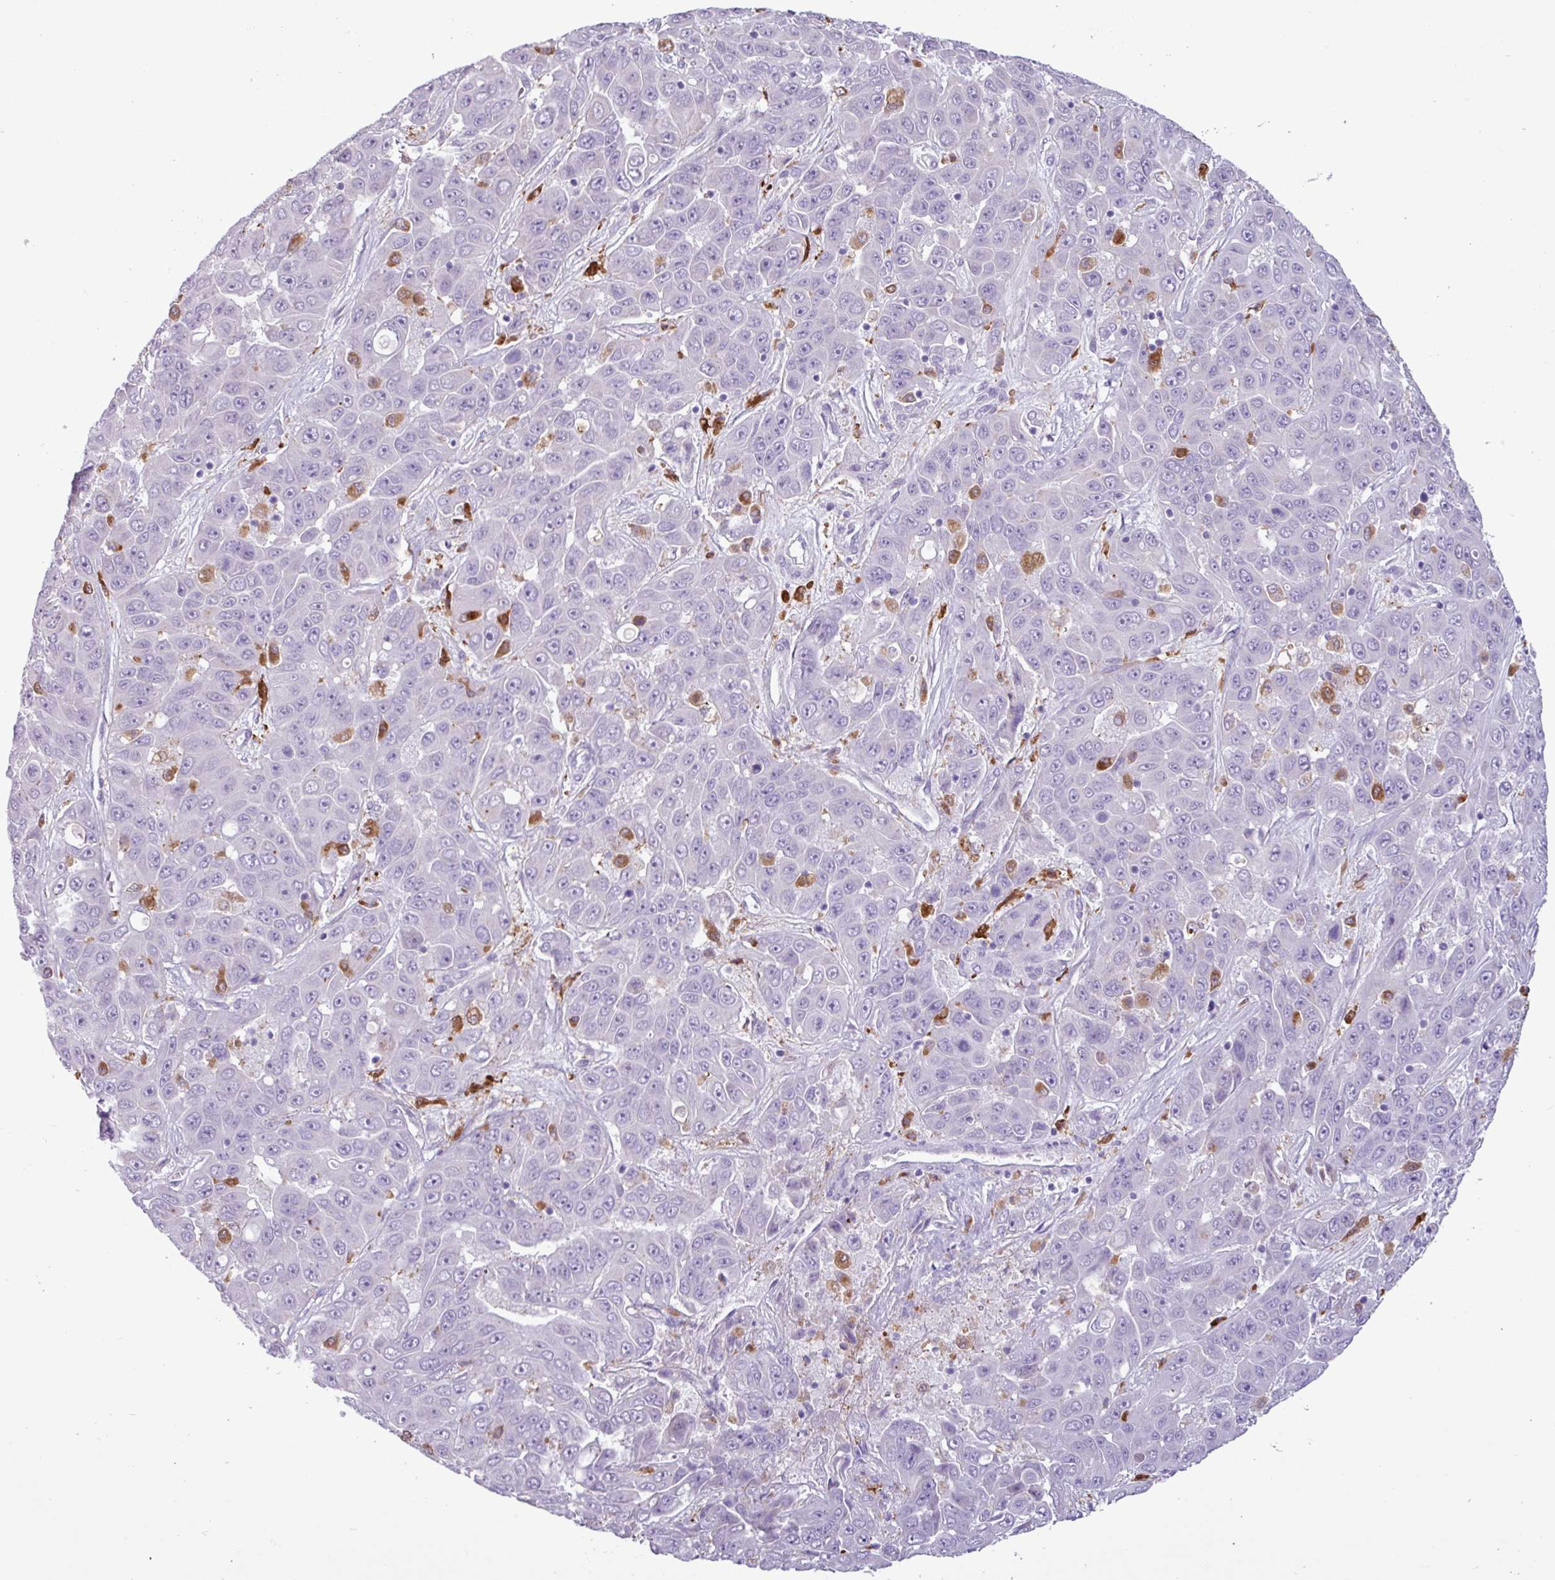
{"staining": {"intensity": "negative", "quantity": "none", "location": "none"}, "tissue": "liver cancer", "cell_type": "Tumor cells", "image_type": "cancer", "snomed": [{"axis": "morphology", "description": "Cholangiocarcinoma"}, {"axis": "topography", "description": "Liver"}], "caption": "Tumor cells are negative for protein expression in human liver cholangiocarcinoma. (DAB (3,3'-diaminobenzidine) immunohistochemistry with hematoxylin counter stain).", "gene": "TMEM200C", "patient": {"sex": "female", "age": 52}}